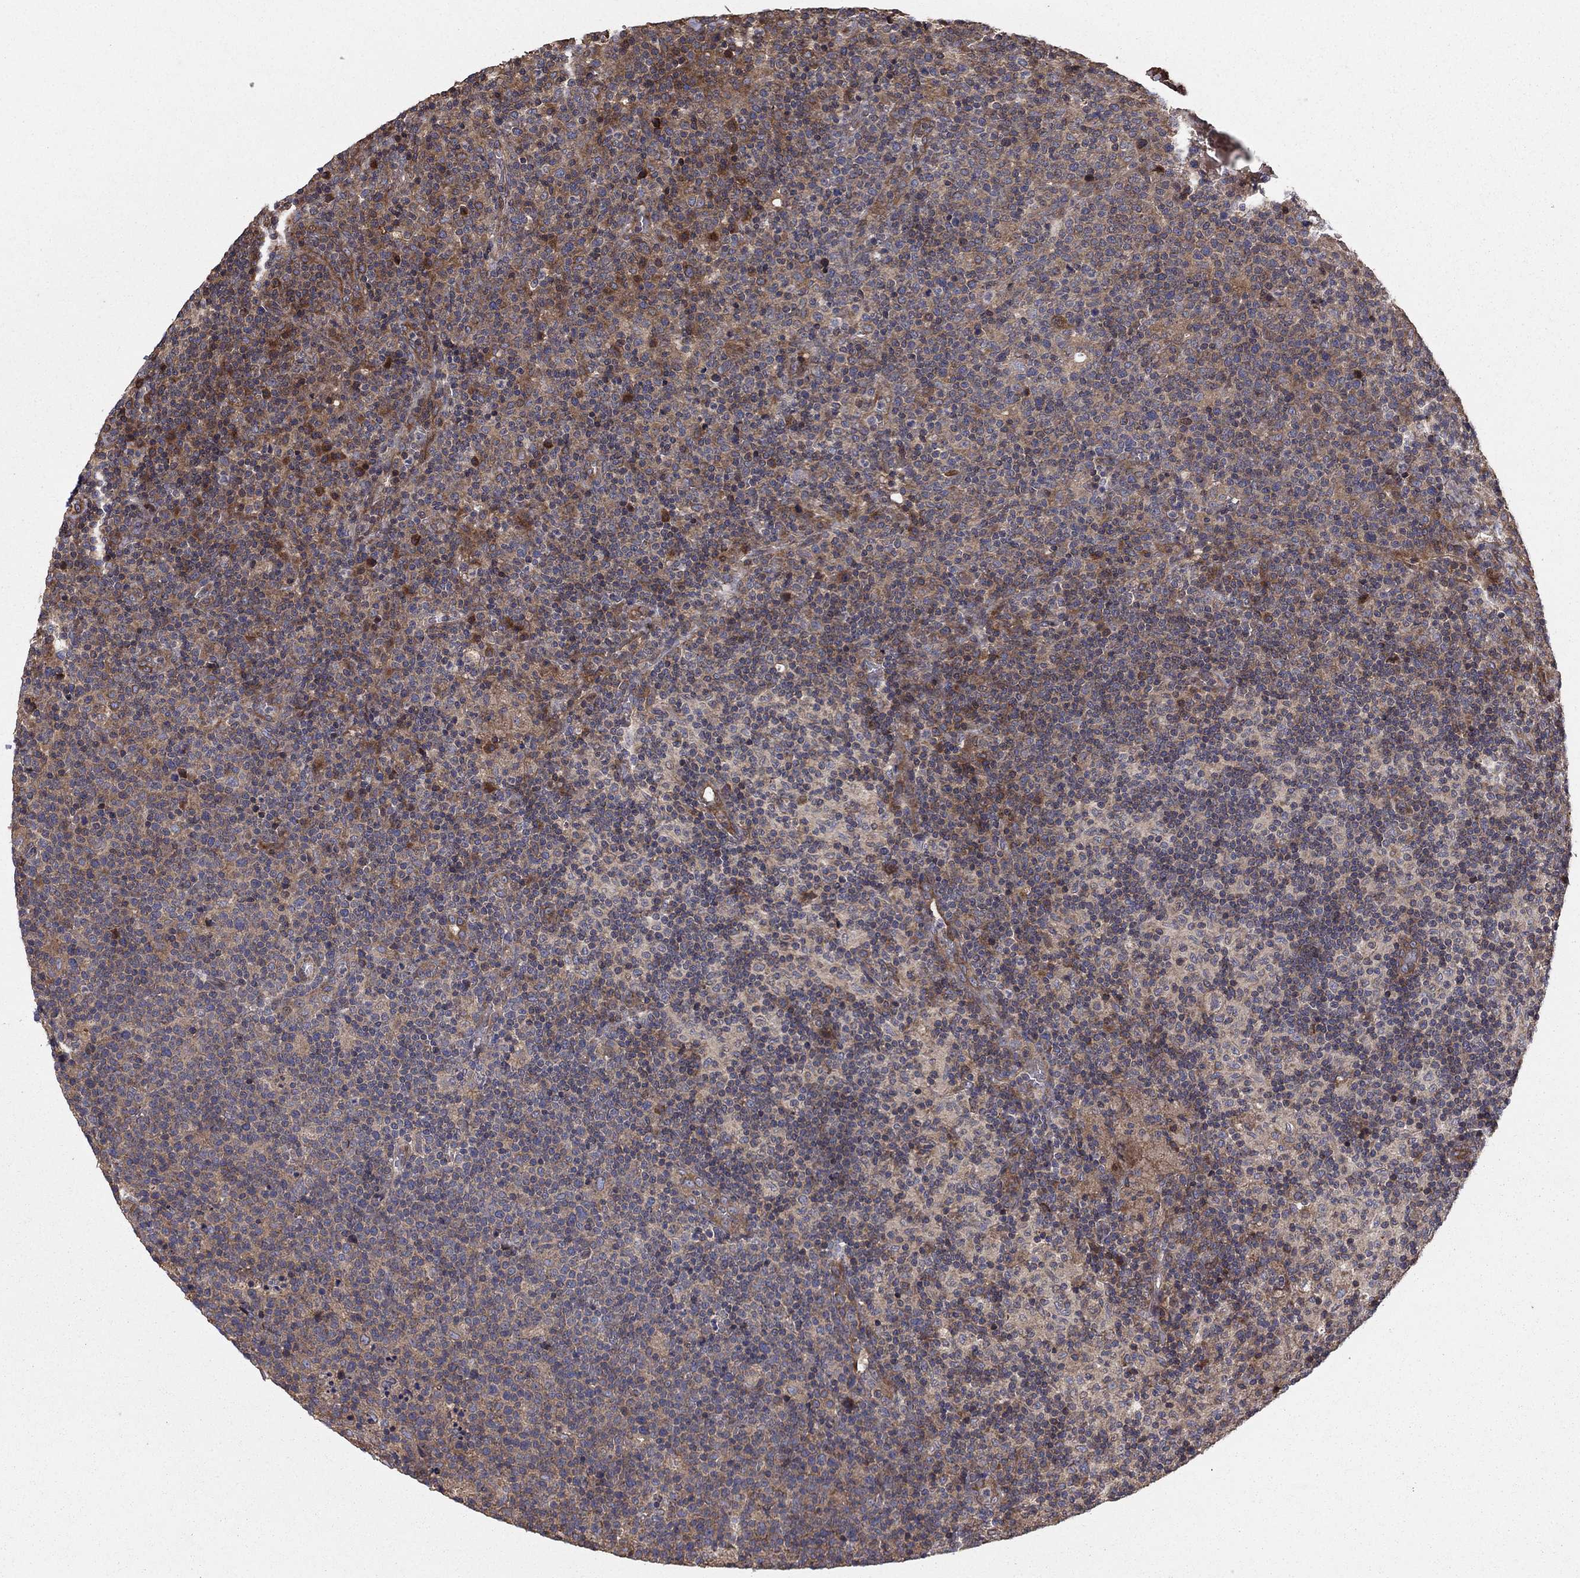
{"staining": {"intensity": "weak", "quantity": "<25%", "location": "cytoplasmic/membranous"}, "tissue": "lymphoma", "cell_type": "Tumor cells", "image_type": "cancer", "snomed": [{"axis": "morphology", "description": "Malignant lymphoma, non-Hodgkin's type, High grade"}, {"axis": "topography", "description": "Lymph node"}], "caption": "Immunohistochemistry (IHC) photomicrograph of neoplastic tissue: human lymphoma stained with DAB (3,3'-diaminobenzidine) reveals no significant protein positivity in tumor cells.", "gene": "BABAM2", "patient": {"sex": "male", "age": 61}}